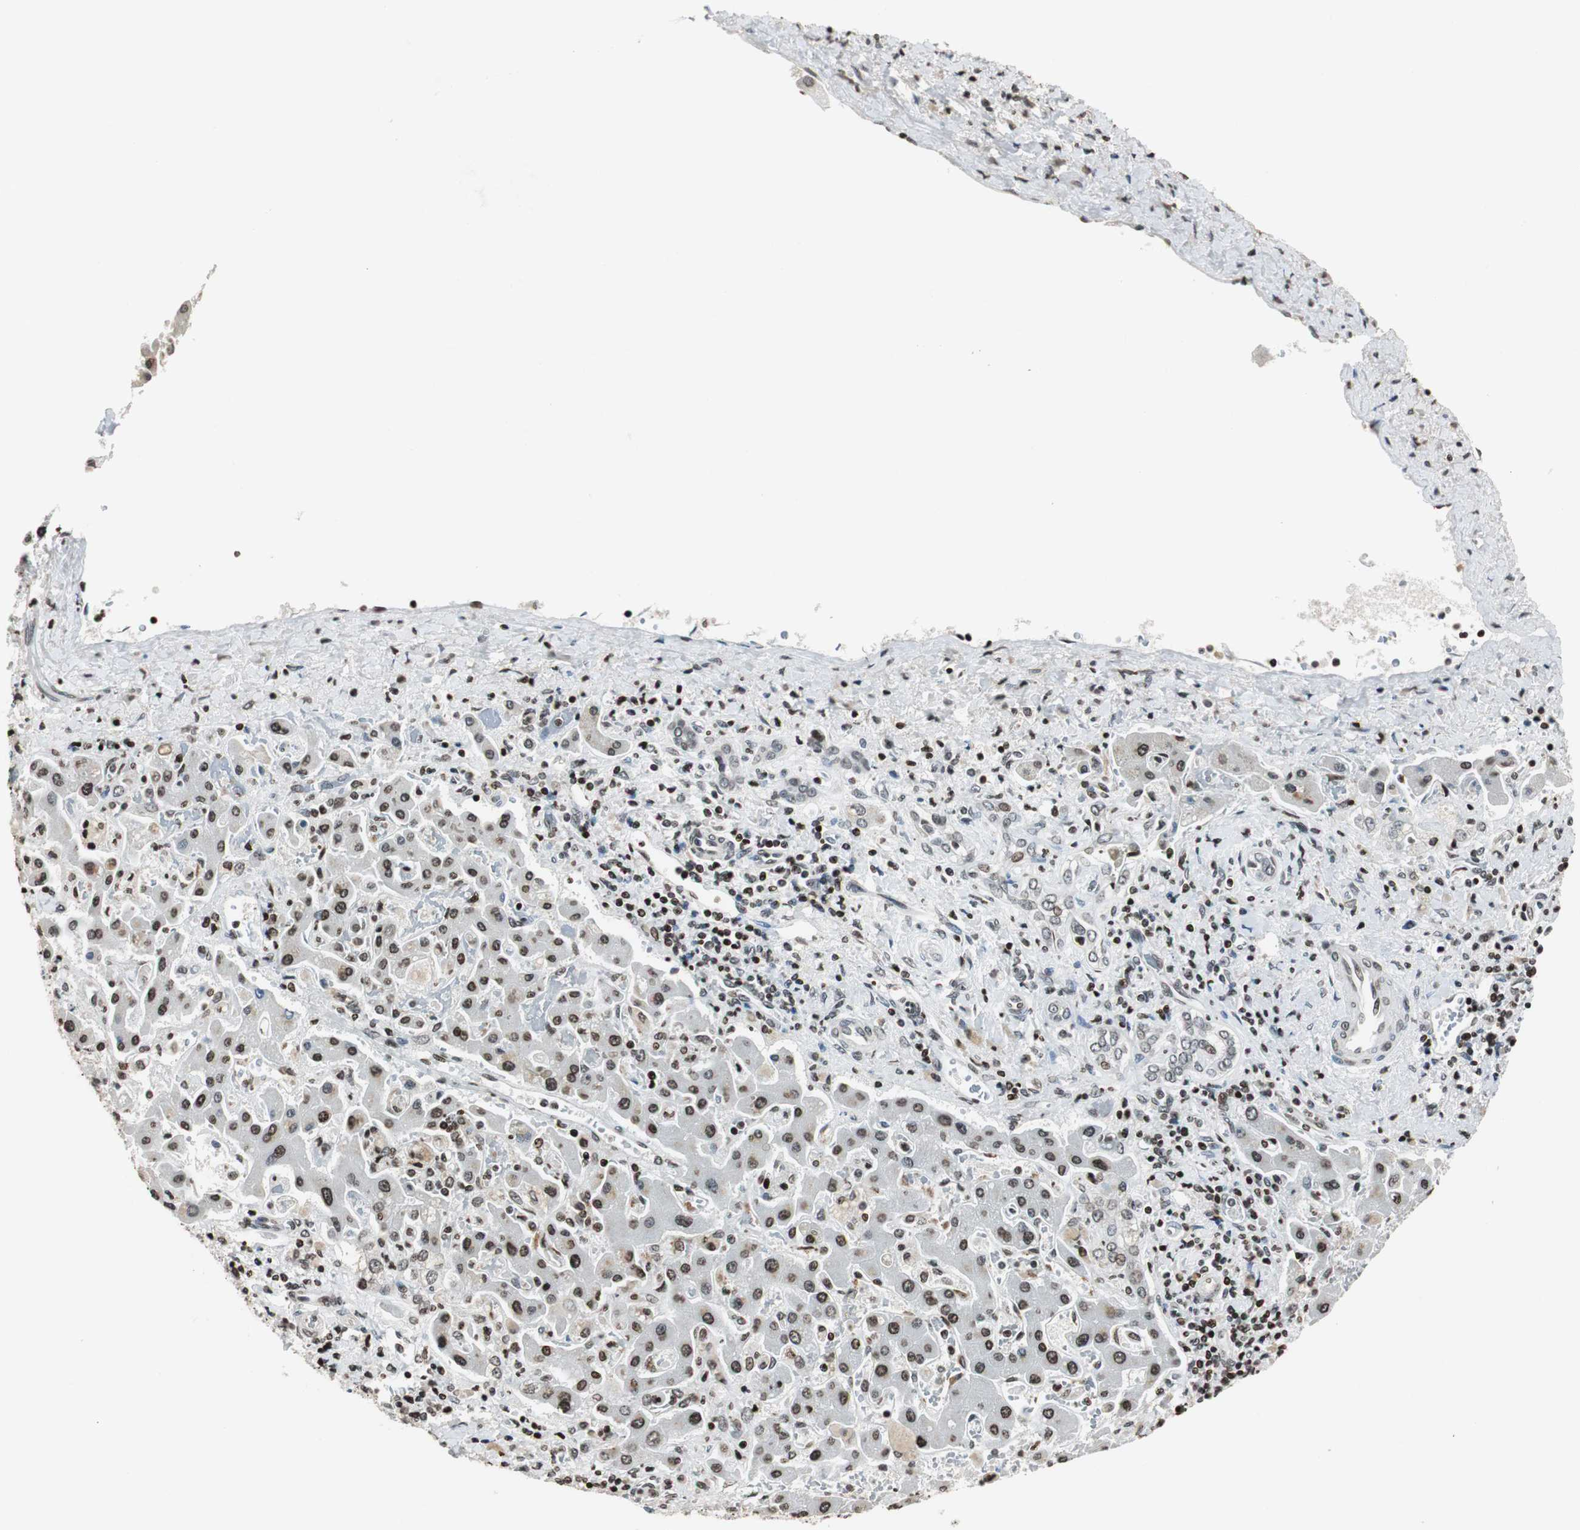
{"staining": {"intensity": "weak", "quantity": ">75%", "location": "nuclear"}, "tissue": "liver cancer", "cell_type": "Tumor cells", "image_type": "cancer", "snomed": [{"axis": "morphology", "description": "Cholangiocarcinoma"}, {"axis": "topography", "description": "Liver"}], "caption": "Immunohistochemical staining of human cholangiocarcinoma (liver) displays weak nuclear protein positivity in about >75% of tumor cells.", "gene": "PAXIP1", "patient": {"sex": "male", "age": 50}}